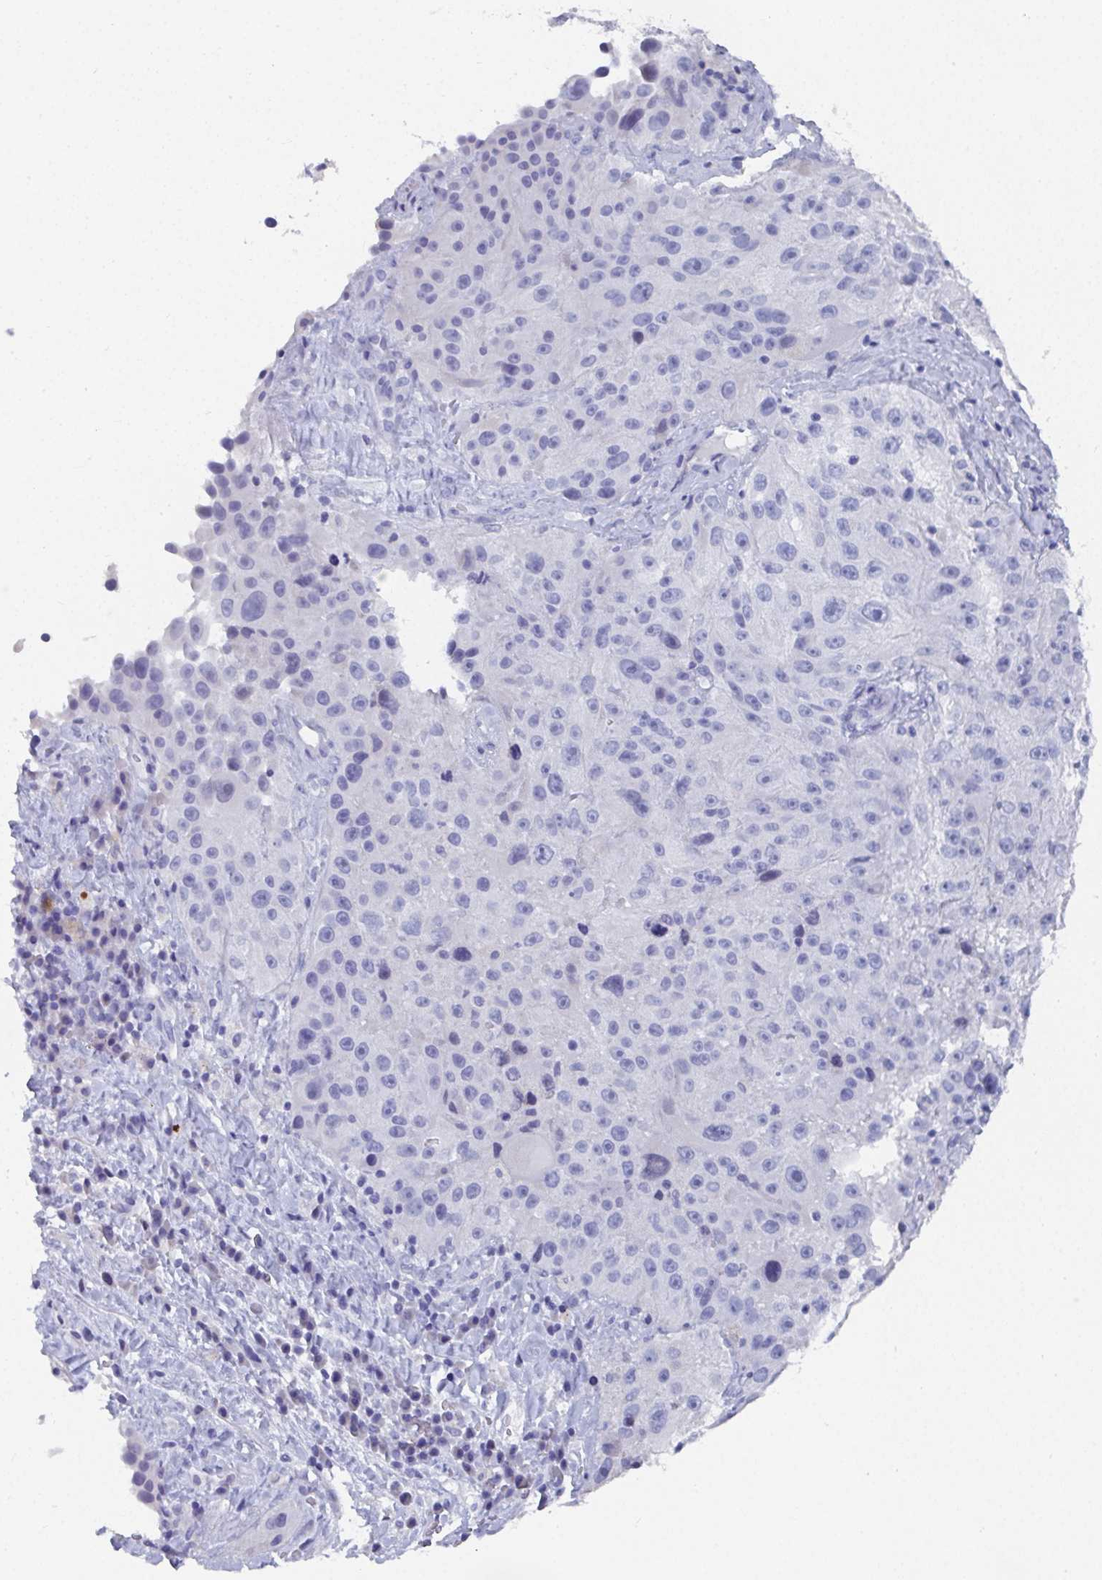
{"staining": {"intensity": "negative", "quantity": "none", "location": "none"}, "tissue": "melanoma", "cell_type": "Tumor cells", "image_type": "cancer", "snomed": [{"axis": "morphology", "description": "Malignant melanoma, Metastatic site"}, {"axis": "topography", "description": "Lymph node"}], "caption": "Immunohistochemical staining of human melanoma displays no significant expression in tumor cells.", "gene": "GRIA1", "patient": {"sex": "male", "age": 62}}